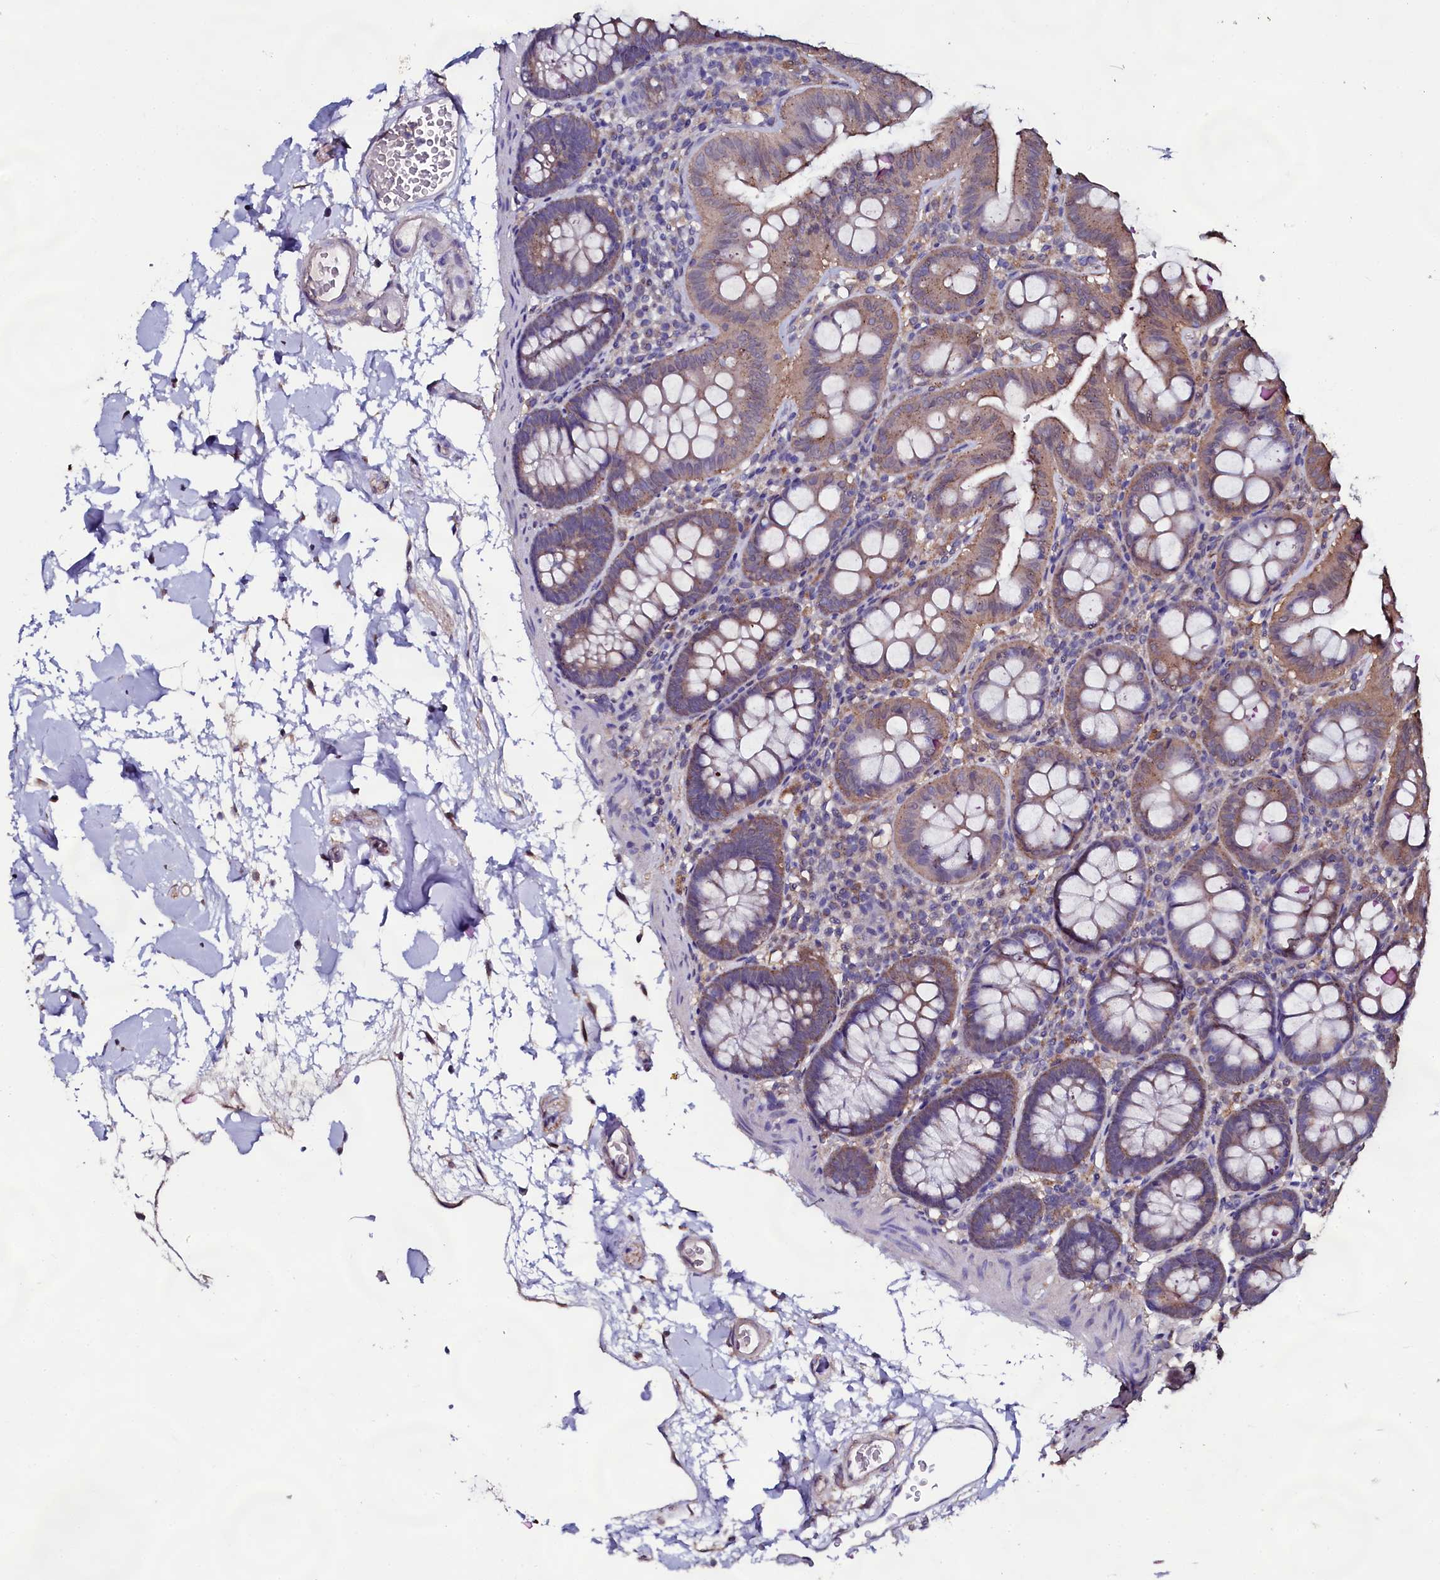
{"staining": {"intensity": "weak", "quantity": "<25%", "location": "cytoplasmic/membranous"}, "tissue": "colon", "cell_type": "Endothelial cells", "image_type": "normal", "snomed": [{"axis": "morphology", "description": "Normal tissue, NOS"}, {"axis": "topography", "description": "Colon"}], "caption": "This histopathology image is of benign colon stained with immunohistochemistry (IHC) to label a protein in brown with the nuclei are counter-stained blue. There is no staining in endothelial cells. (DAB IHC with hematoxylin counter stain).", "gene": "USPL1", "patient": {"sex": "male", "age": 75}}